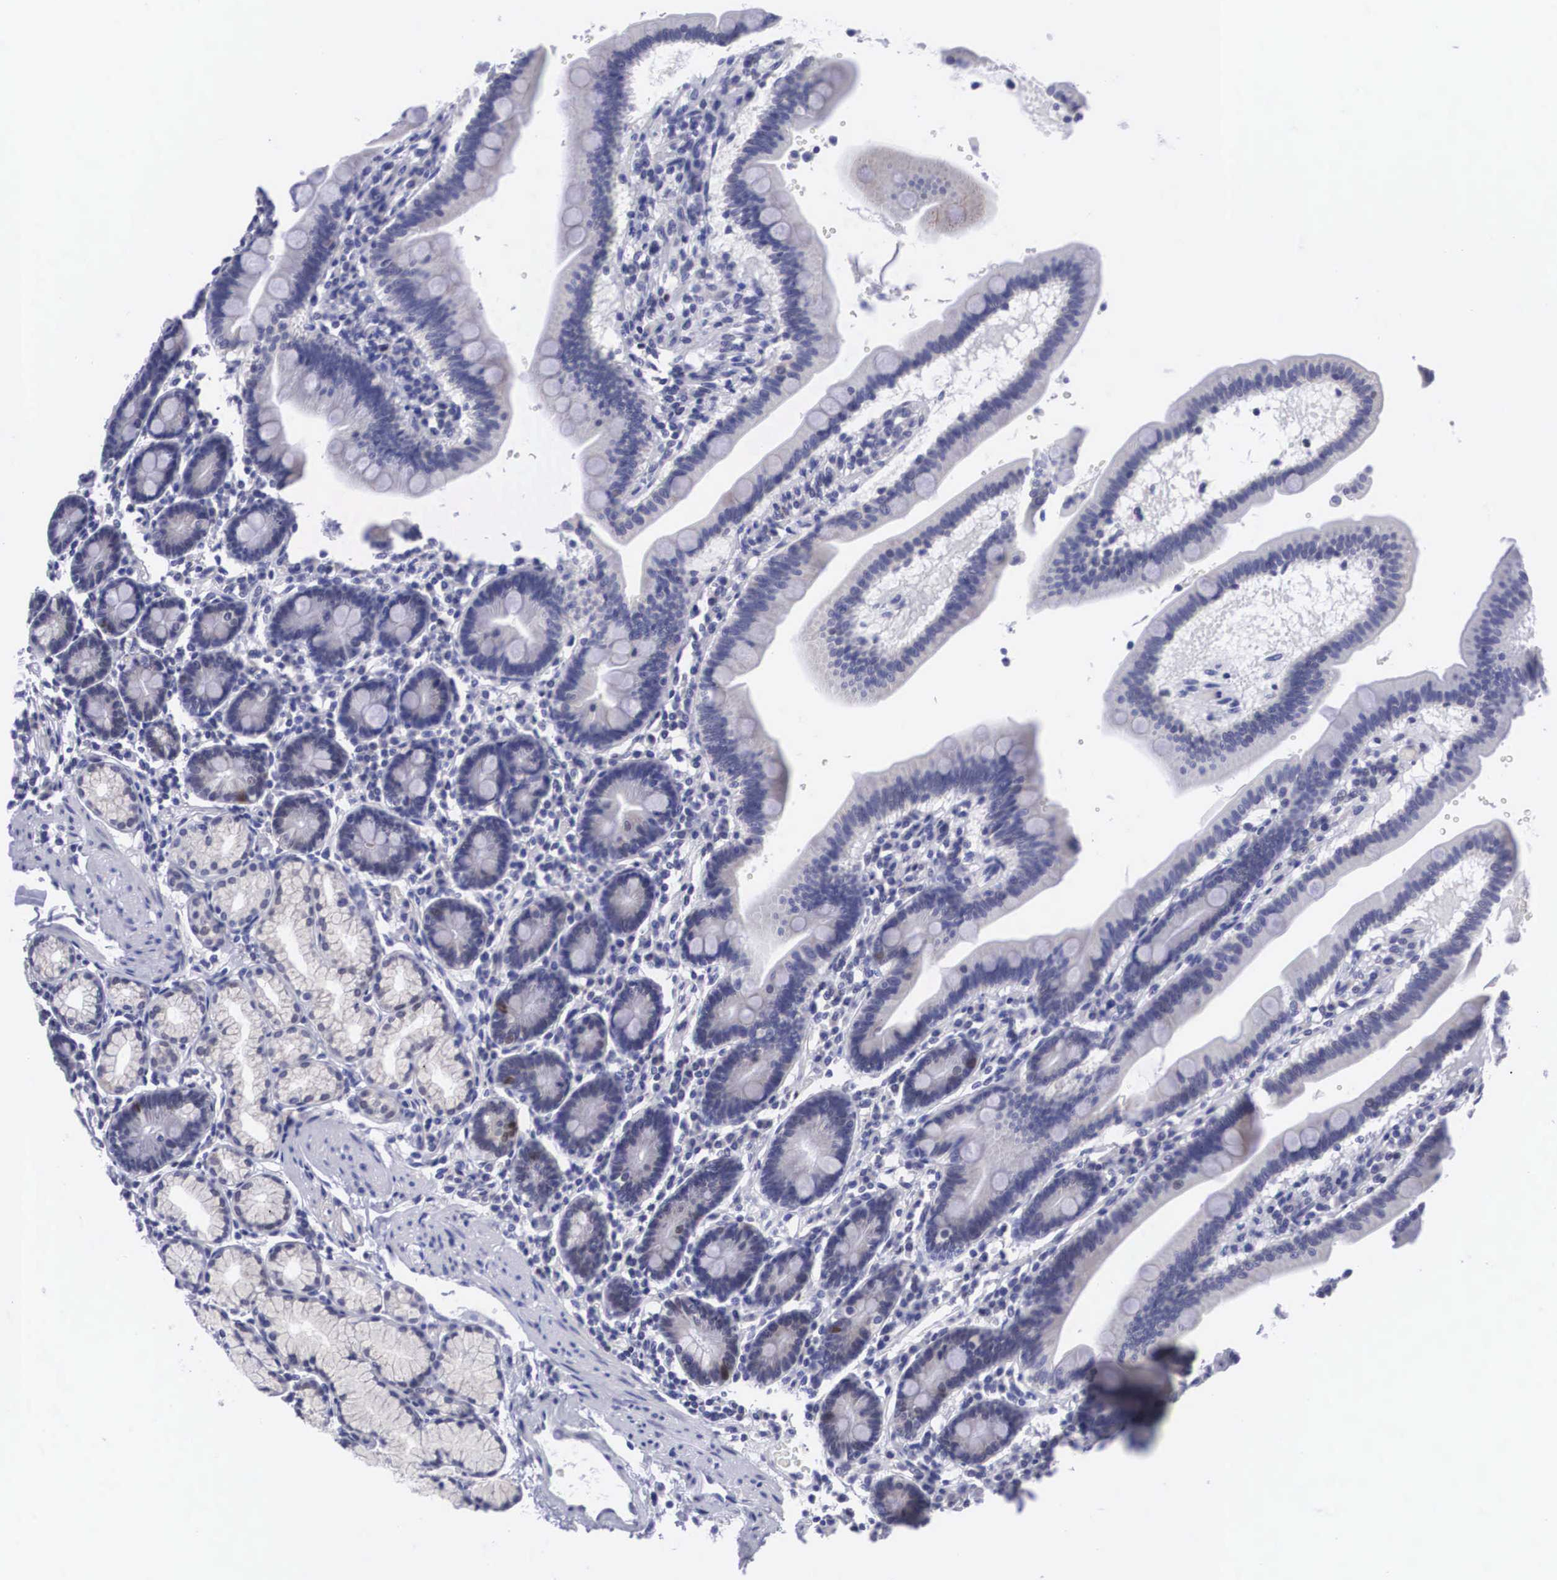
{"staining": {"intensity": "moderate", "quantity": "<25%", "location": "nuclear"}, "tissue": "duodenum", "cell_type": "Glandular cells", "image_type": "normal", "snomed": [{"axis": "morphology", "description": "Normal tissue, NOS"}, {"axis": "topography", "description": "Duodenum"}], "caption": "Brown immunohistochemical staining in normal duodenum shows moderate nuclear expression in about <25% of glandular cells. The protein of interest is stained brown, and the nuclei are stained in blue (DAB IHC with brightfield microscopy, high magnification).", "gene": "SOX11", "patient": {"sex": "female", "age": 77}}